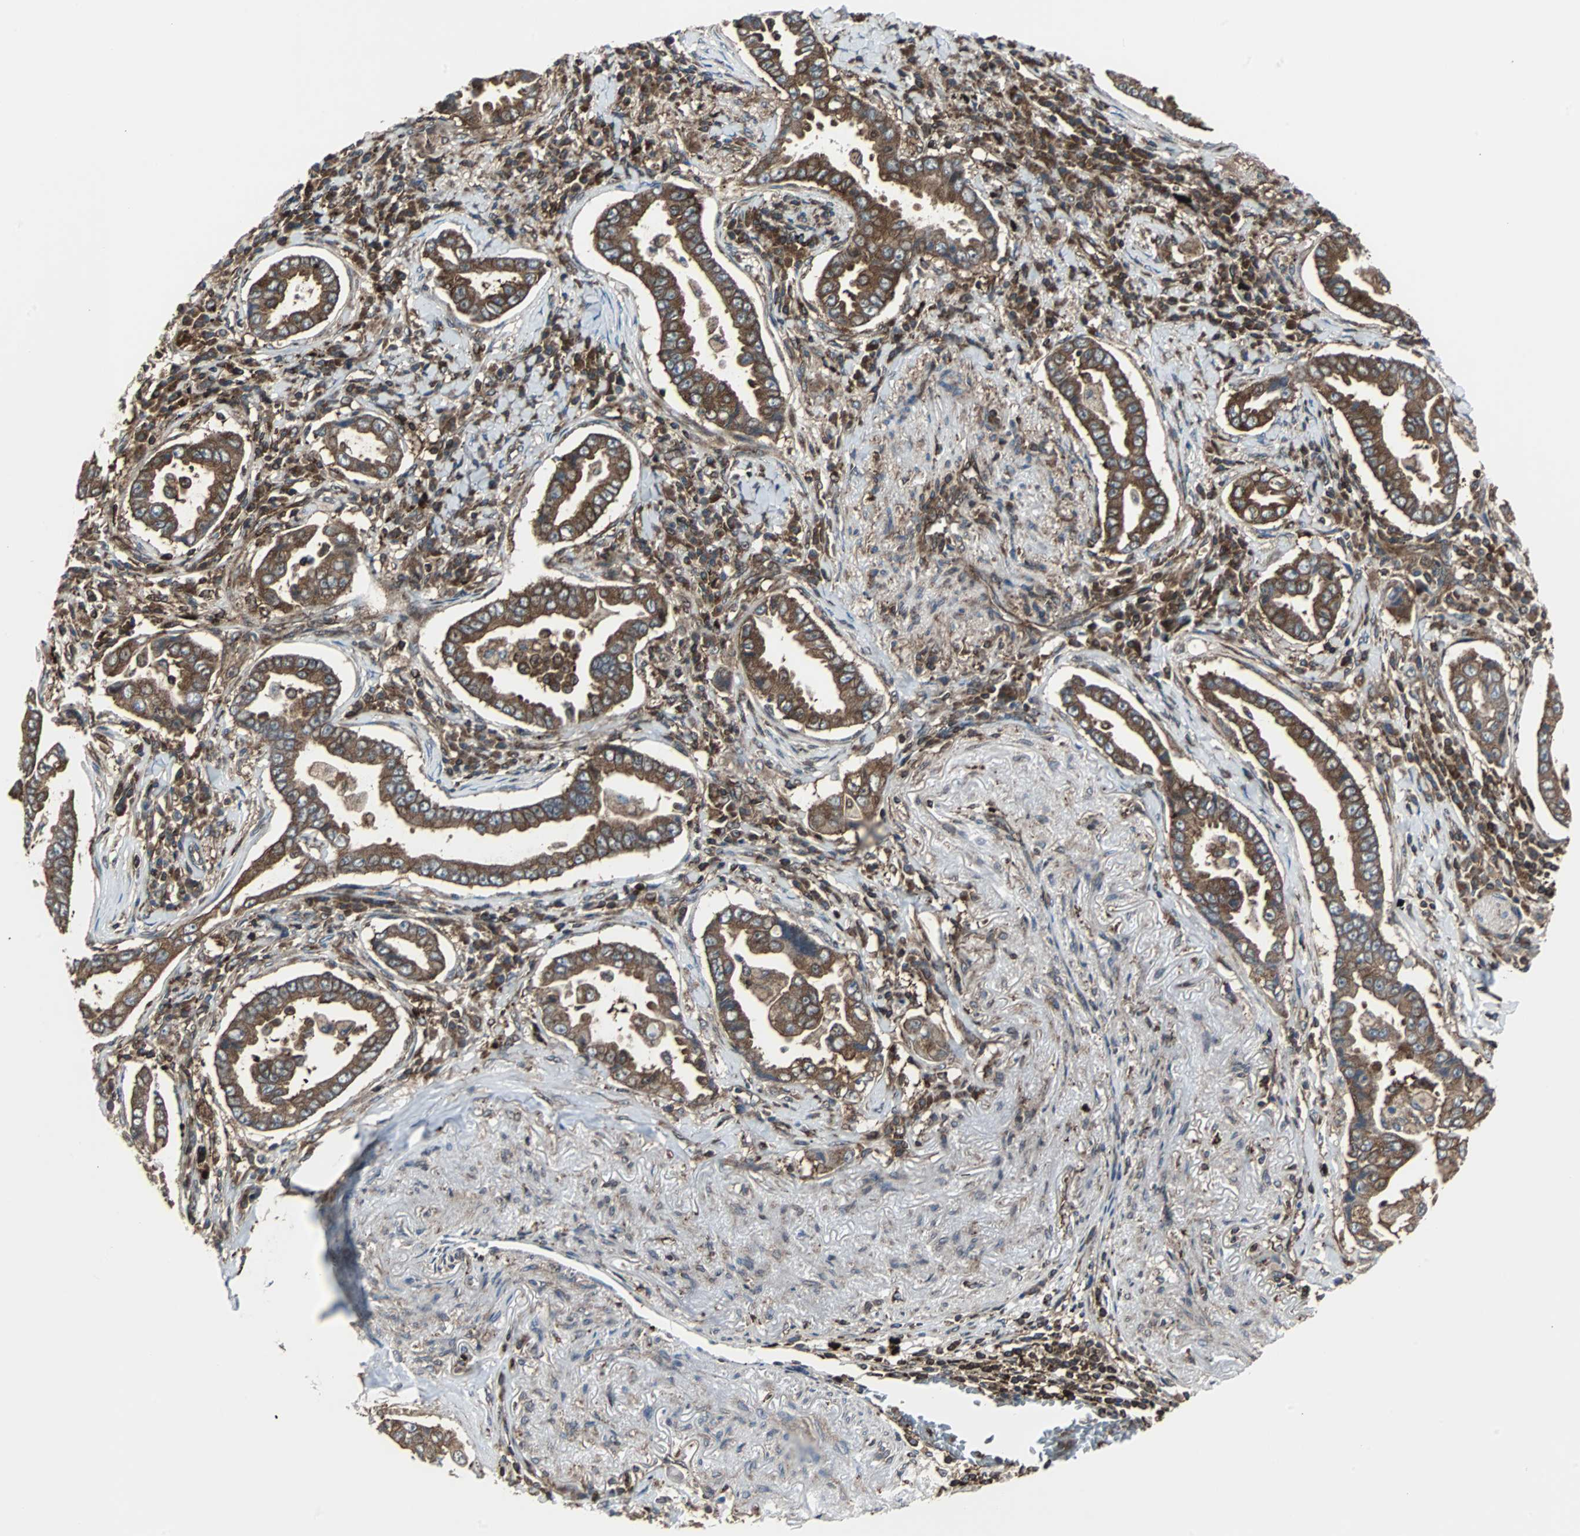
{"staining": {"intensity": "strong", "quantity": ">75%", "location": "cytoplasmic/membranous"}, "tissue": "lung cancer", "cell_type": "Tumor cells", "image_type": "cancer", "snomed": [{"axis": "morphology", "description": "Normal tissue, NOS"}, {"axis": "morphology", "description": "Inflammation, NOS"}, {"axis": "morphology", "description": "Adenocarcinoma, NOS"}, {"axis": "topography", "description": "Lung"}], "caption": "Adenocarcinoma (lung) stained for a protein (brown) exhibits strong cytoplasmic/membranous positive staining in about >75% of tumor cells.", "gene": "RELA", "patient": {"sex": "female", "age": 64}}